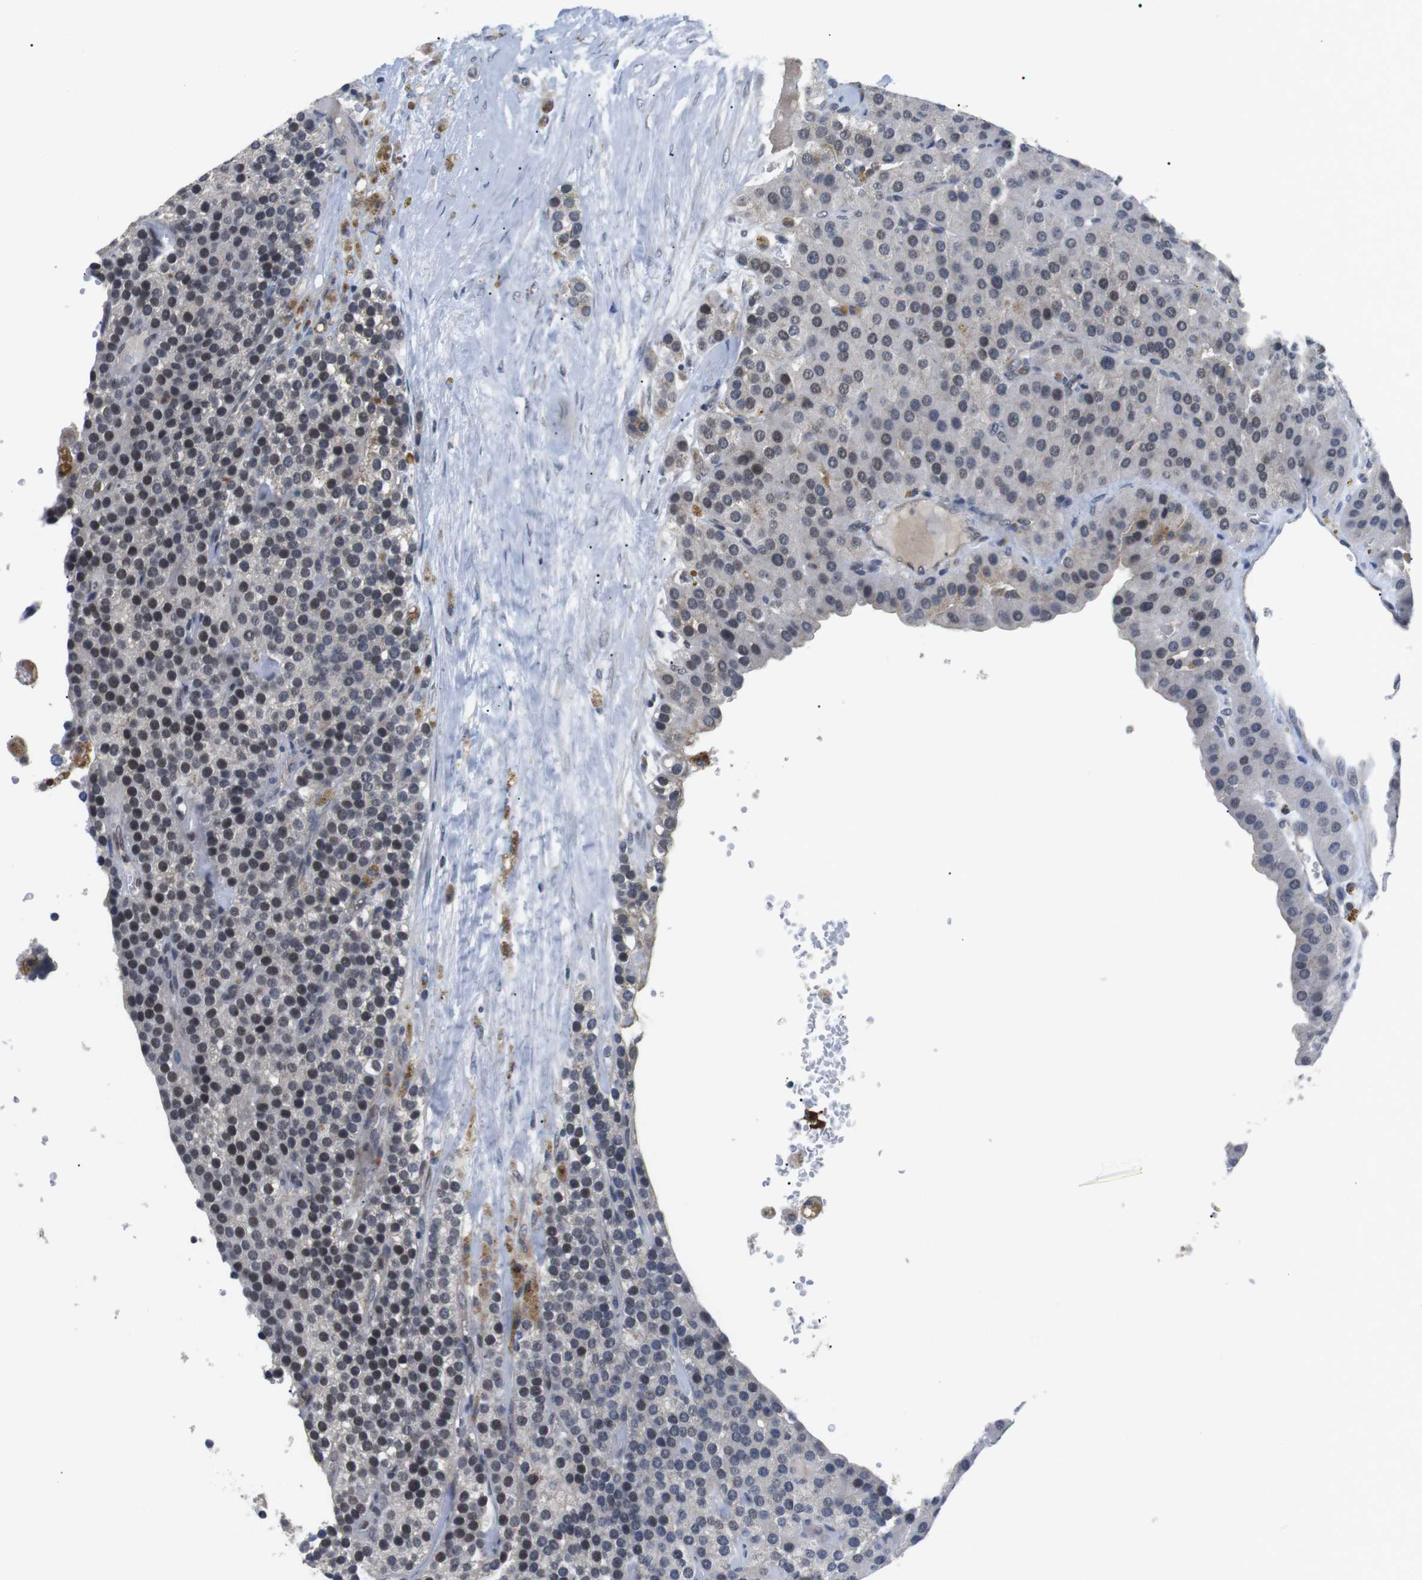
{"staining": {"intensity": "weak", "quantity": "25%-75%", "location": "nuclear"}, "tissue": "parathyroid gland", "cell_type": "Glandular cells", "image_type": "normal", "snomed": [{"axis": "morphology", "description": "Normal tissue, NOS"}, {"axis": "morphology", "description": "Adenoma, NOS"}, {"axis": "topography", "description": "Parathyroid gland"}], "caption": "This histopathology image exhibits immunohistochemistry staining of benign parathyroid gland, with low weak nuclear staining in about 25%-75% of glandular cells.", "gene": "NECTIN1", "patient": {"sex": "female", "age": 86}}